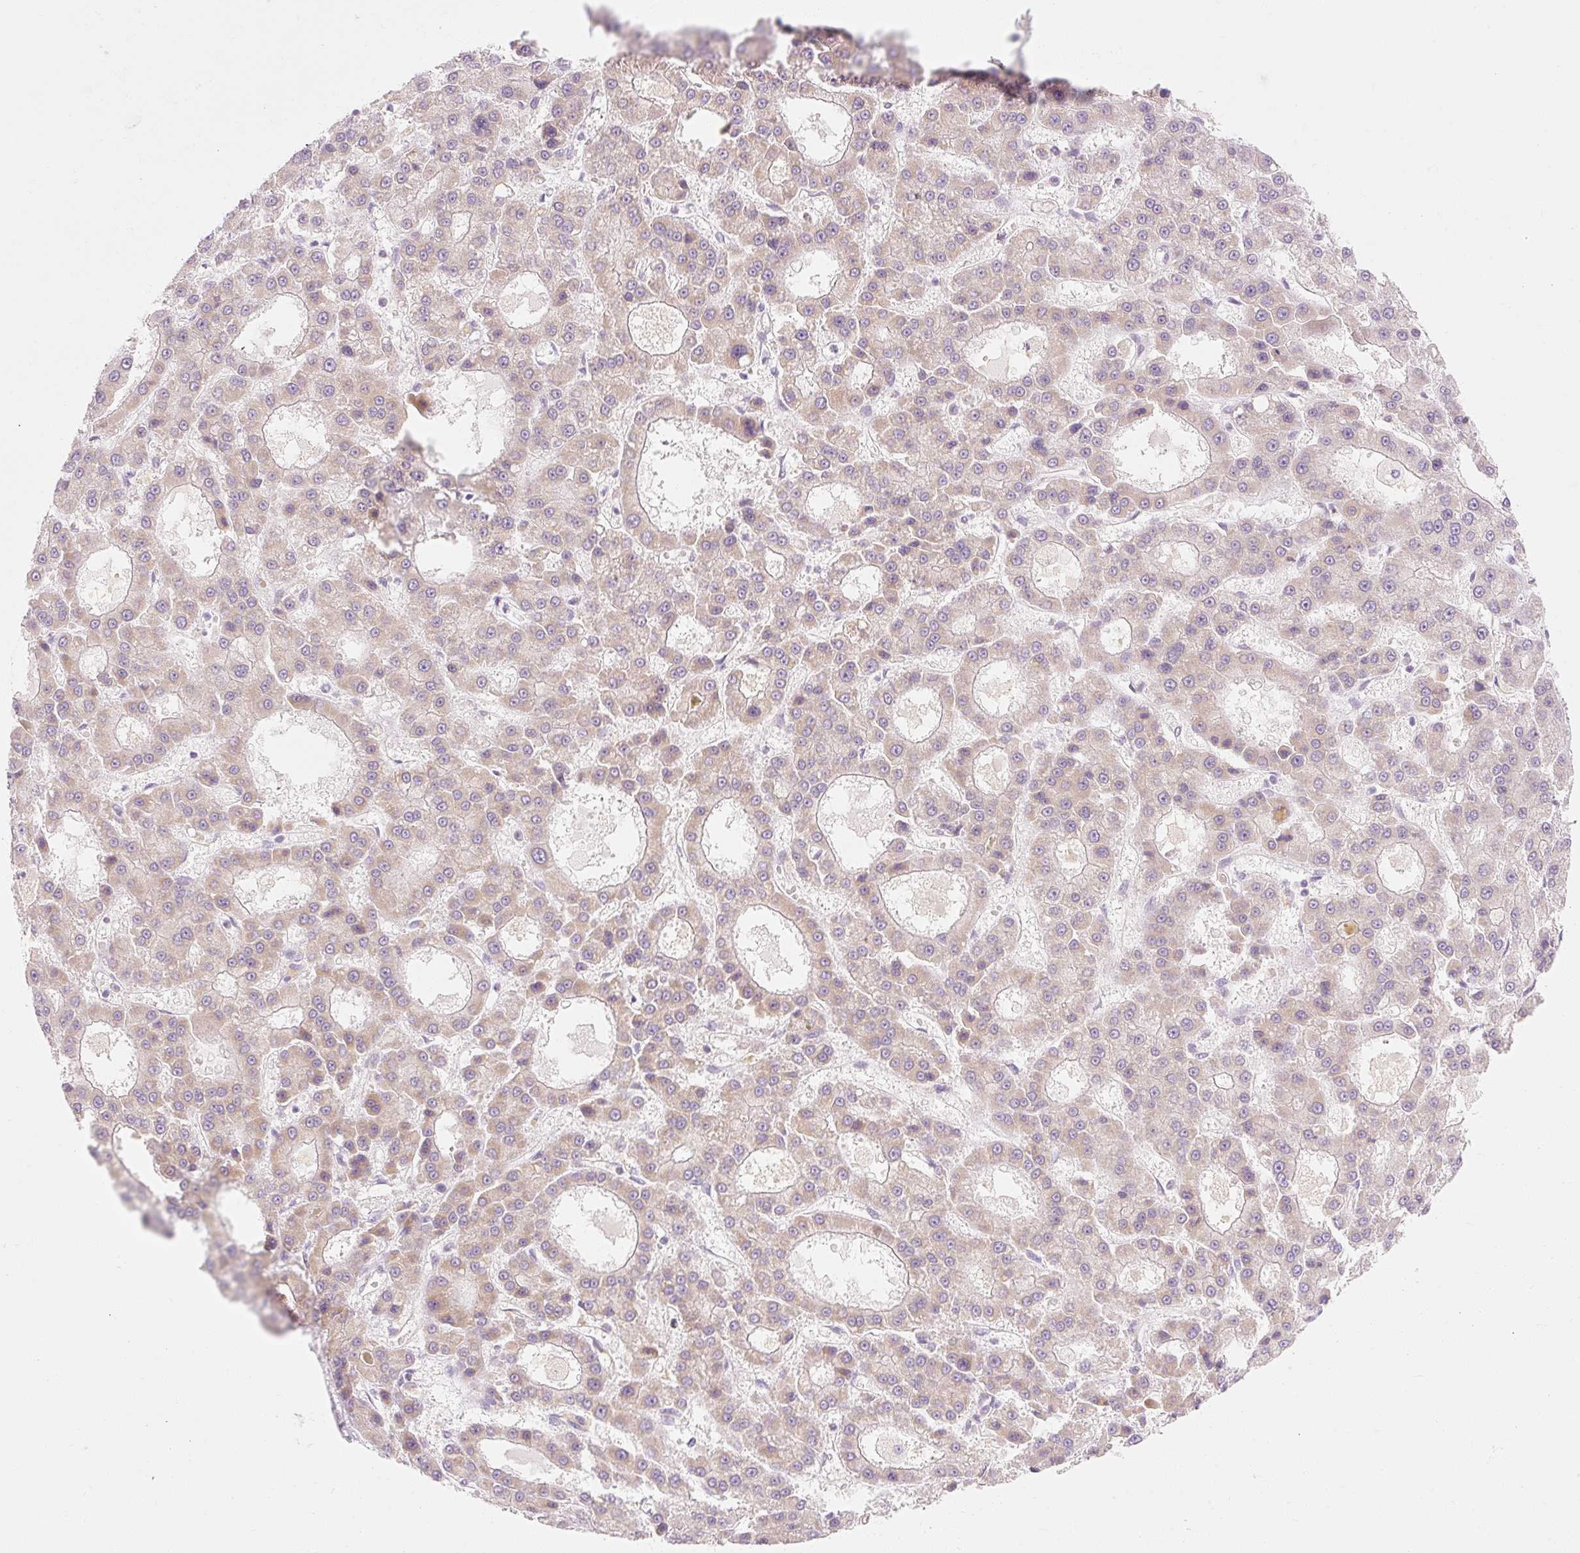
{"staining": {"intensity": "weak", "quantity": "25%-75%", "location": "cytoplasmic/membranous"}, "tissue": "liver cancer", "cell_type": "Tumor cells", "image_type": "cancer", "snomed": [{"axis": "morphology", "description": "Carcinoma, Hepatocellular, NOS"}, {"axis": "topography", "description": "Liver"}], "caption": "A high-resolution histopathology image shows IHC staining of liver cancer (hepatocellular carcinoma), which displays weak cytoplasmic/membranous staining in approximately 25%-75% of tumor cells. (IHC, brightfield microscopy, high magnification).", "gene": "MYO1D", "patient": {"sex": "male", "age": 70}}